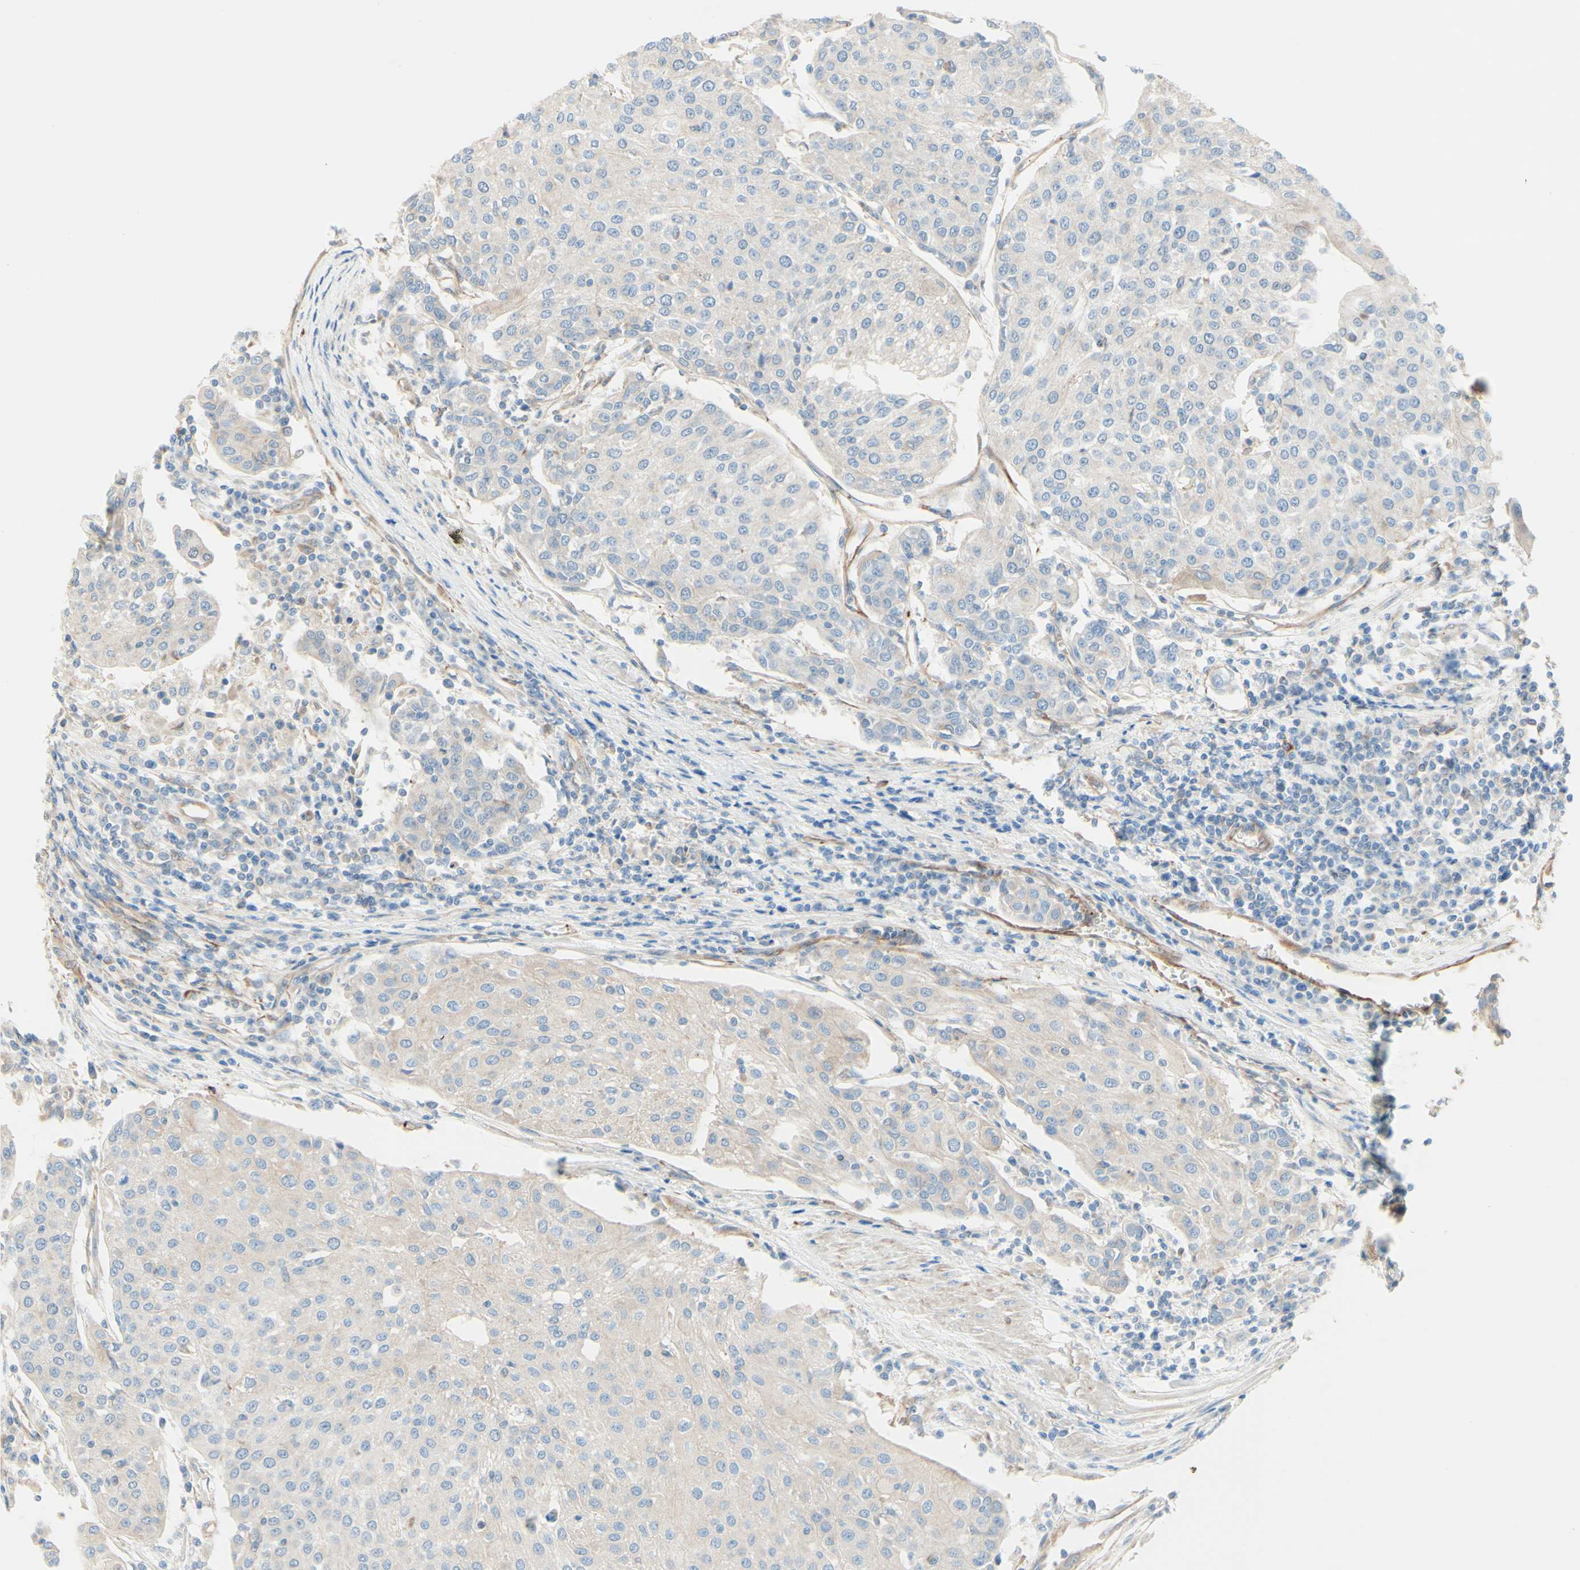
{"staining": {"intensity": "negative", "quantity": "none", "location": "none"}, "tissue": "urothelial cancer", "cell_type": "Tumor cells", "image_type": "cancer", "snomed": [{"axis": "morphology", "description": "Urothelial carcinoma, High grade"}, {"axis": "topography", "description": "Urinary bladder"}], "caption": "An IHC image of high-grade urothelial carcinoma is shown. There is no staining in tumor cells of high-grade urothelial carcinoma. Brightfield microscopy of immunohistochemistry (IHC) stained with DAB (3,3'-diaminobenzidine) (brown) and hematoxylin (blue), captured at high magnification.", "gene": "ENDOD1", "patient": {"sex": "female", "age": 85}}